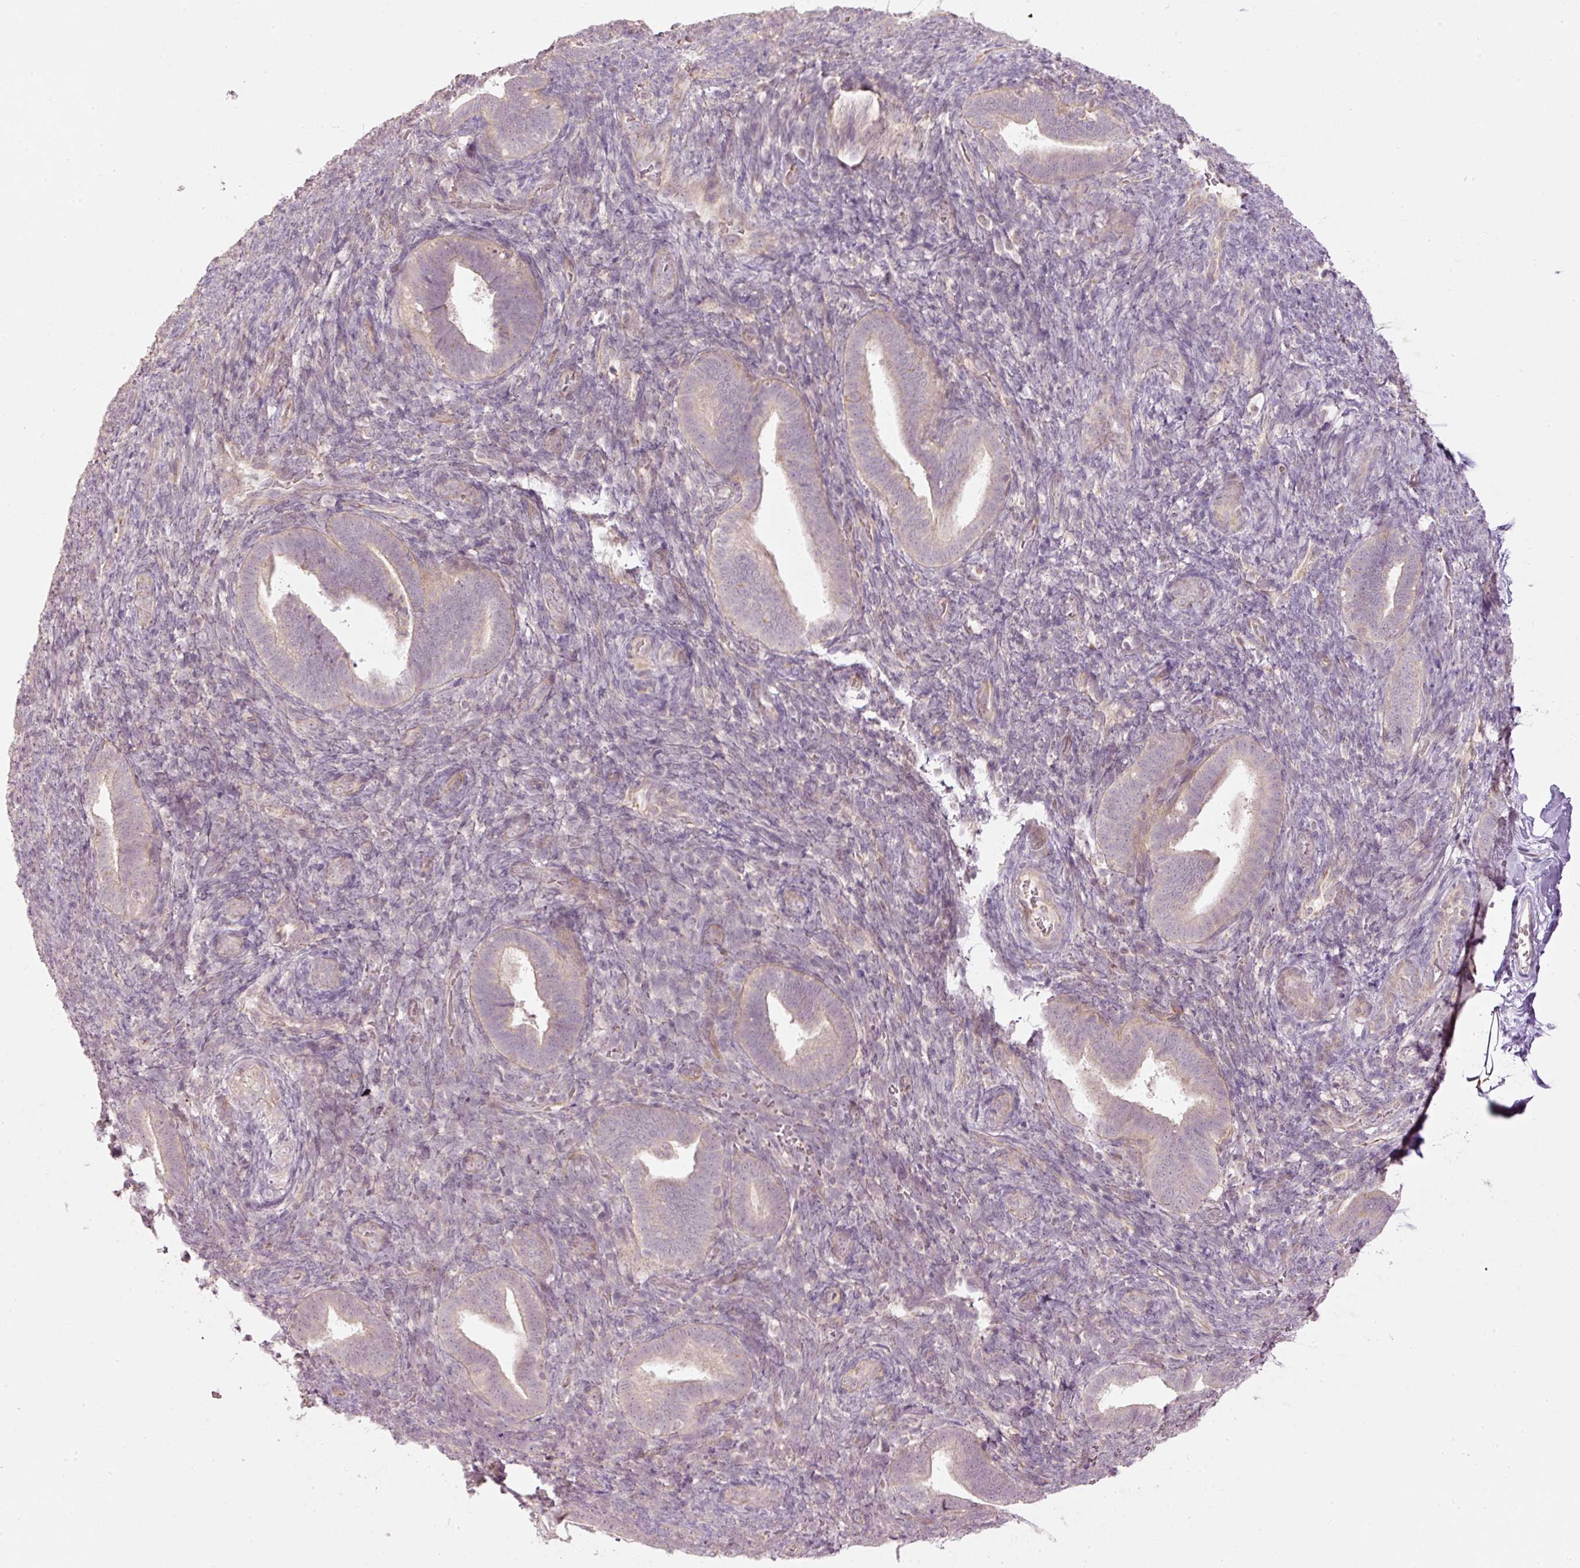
{"staining": {"intensity": "weak", "quantity": "<25%", "location": "cytoplasmic/membranous"}, "tissue": "endometrium", "cell_type": "Cells in endometrial stroma", "image_type": "normal", "snomed": [{"axis": "morphology", "description": "Normal tissue, NOS"}, {"axis": "topography", "description": "Endometrium"}], "caption": "Immunohistochemistry (IHC) micrograph of benign endometrium: endometrium stained with DAB (3,3'-diaminobenzidine) shows no significant protein positivity in cells in endometrial stroma.", "gene": "CDC20B", "patient": {"sex": "female", "age": 34}}